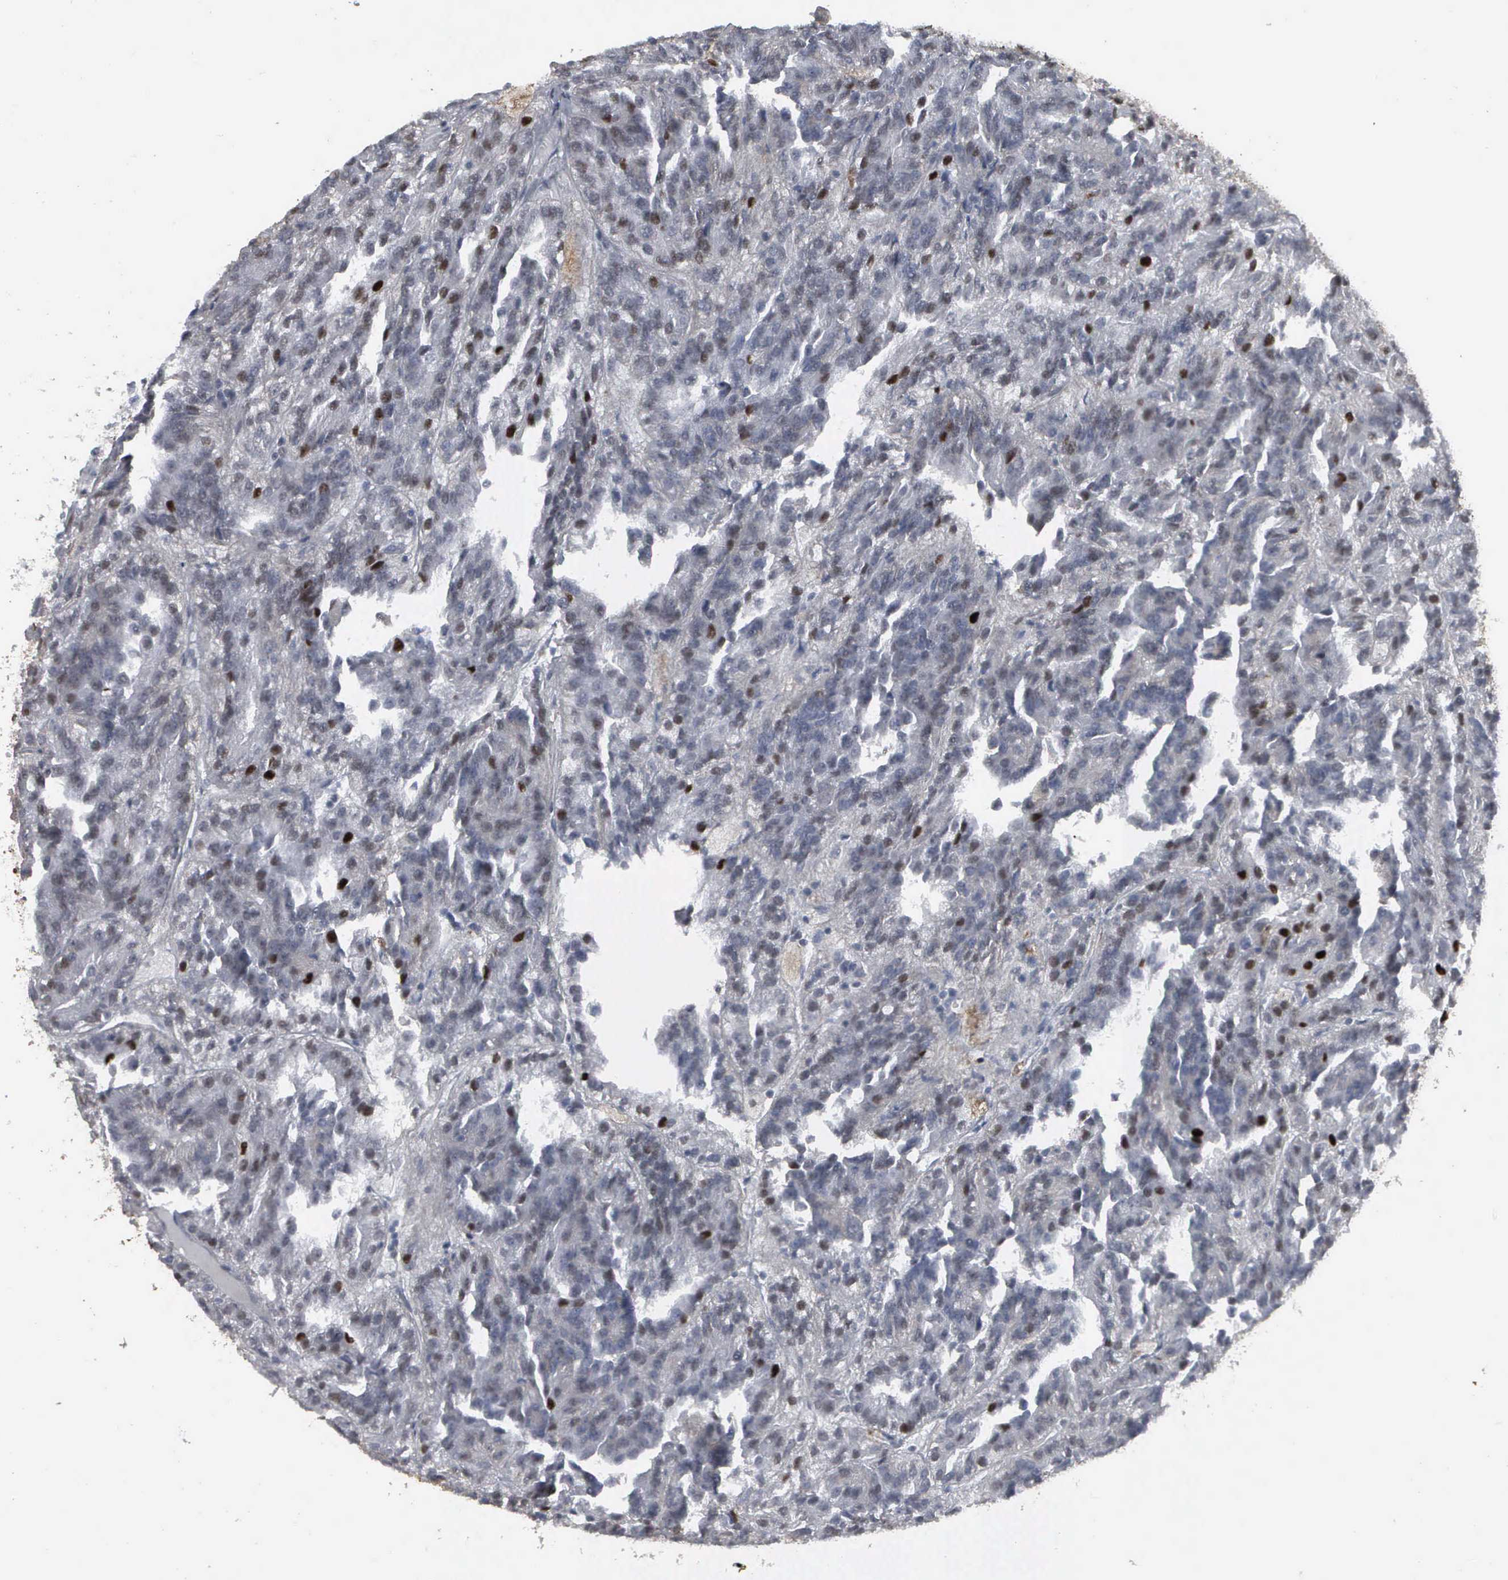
{"staining": {"intensity": "moderate", "quantity": "<25%", "location": "nuclear"}, "tissue": "renal cancer", "cell_type": "Tumor cells", "image_type": "cancer", "snomed": [{"axis": "morphology", "description": "Adenocarcinoma, NOS"}, {"axis": "topography", "description": "Kidney"}], "caption": "Immunohistochemical staining of human renal adenocarcinoma reveals low levels of moderate nuclear protein expression in about <25% of tumor cells.", "gene": "CCNE1", "patient": {"sex": "male", "age": 46}}